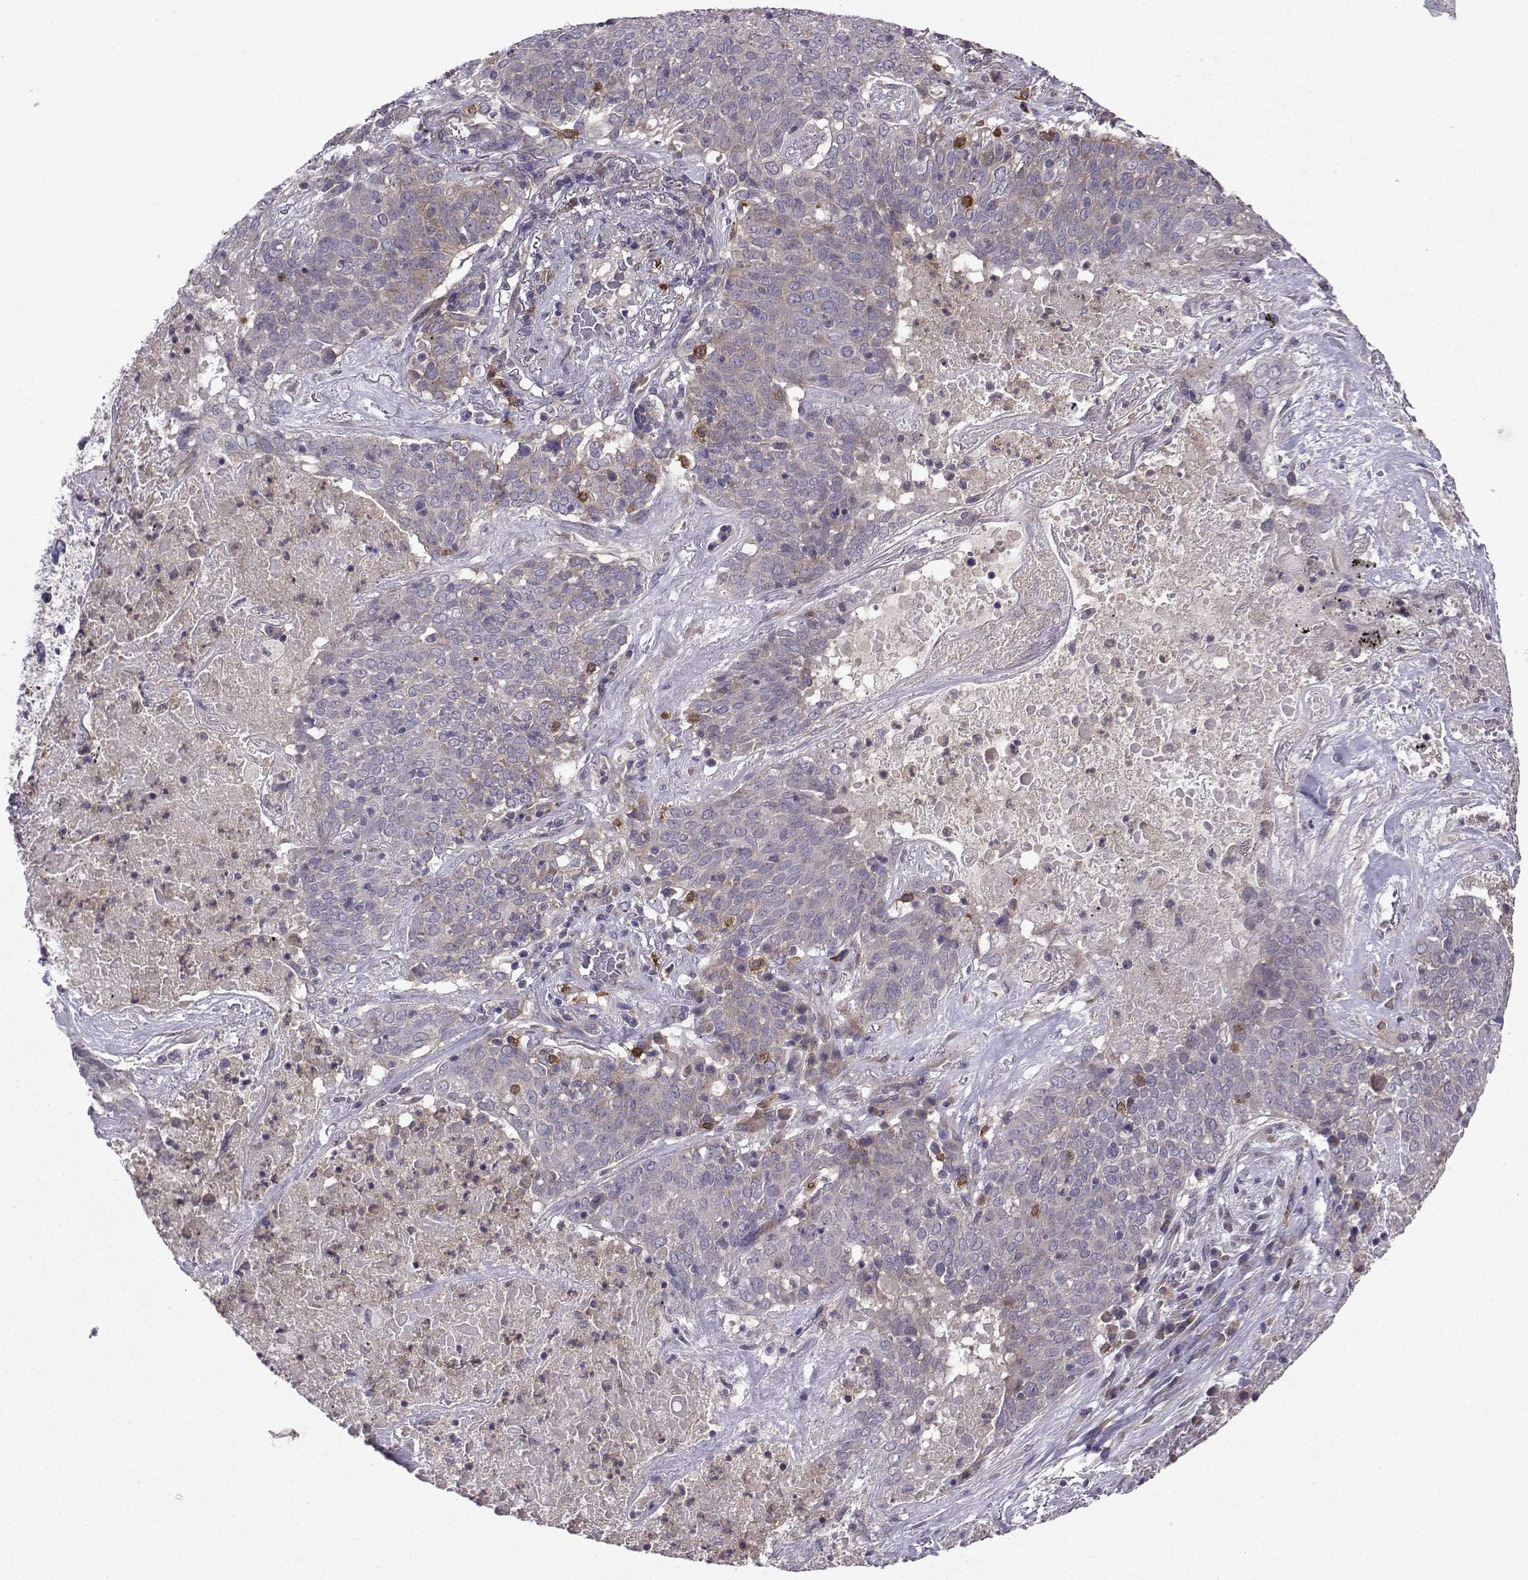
{"staining": {"intensity": "weak", "quantity": "<25%", "location": "cytoplasmic/membranous"}, "tissue": "lung cancer", "cell_type": "Tumor cells", "image_type": "cancer", "snomed": [{"axis": "morphology", "description": "Squamous cell carcinoma, NOS"}, {"axis": "topography", "description": "Lung"}], "caption": "High power microscopy photomicrograph of an IHC micrograph of lung squamous cell carcinoma, revealing no significant staining in tumor cells. (IHC, brightfield microscopy, high magnification).", "gene": "STXBP5", "patient": {"sex": "male", "age": 82}}